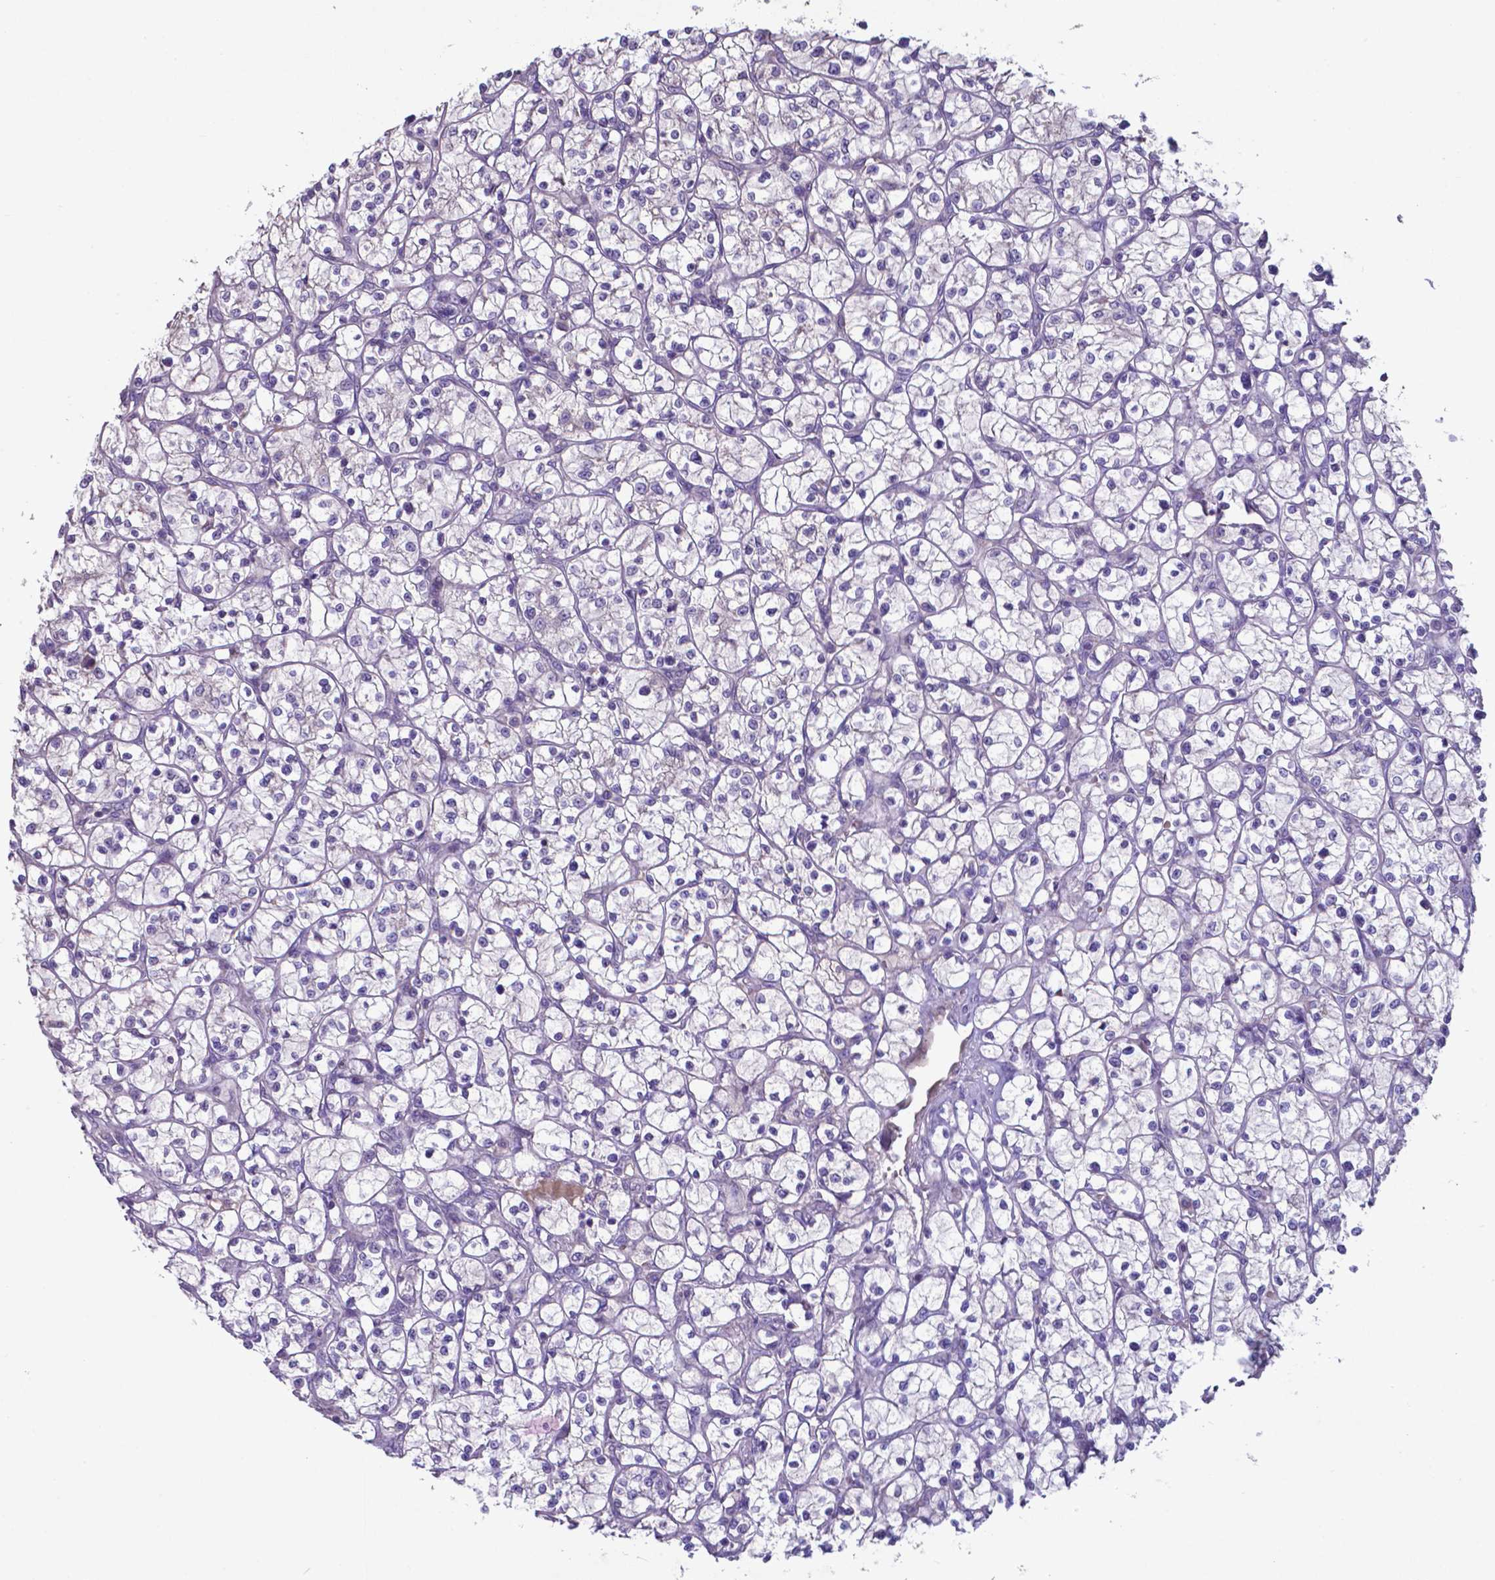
{"staining": {"intensity": "negative", "quantity": "none", "location": "none"}, "tissue": "renal cancer", "cell_type": "Tumor cells", "image_type": "cancer", "snomed": [{"axis": "morphology", "description": "Adenocarcinoma, NOS"}, {"axis": "topography", "description": "Kidney"}], "caption": "There is no significant positivity in tumor cells of adenocarcinoma (renal).", "gene": "TYRO3", "patient": {"sex": "female", "age": 64}}